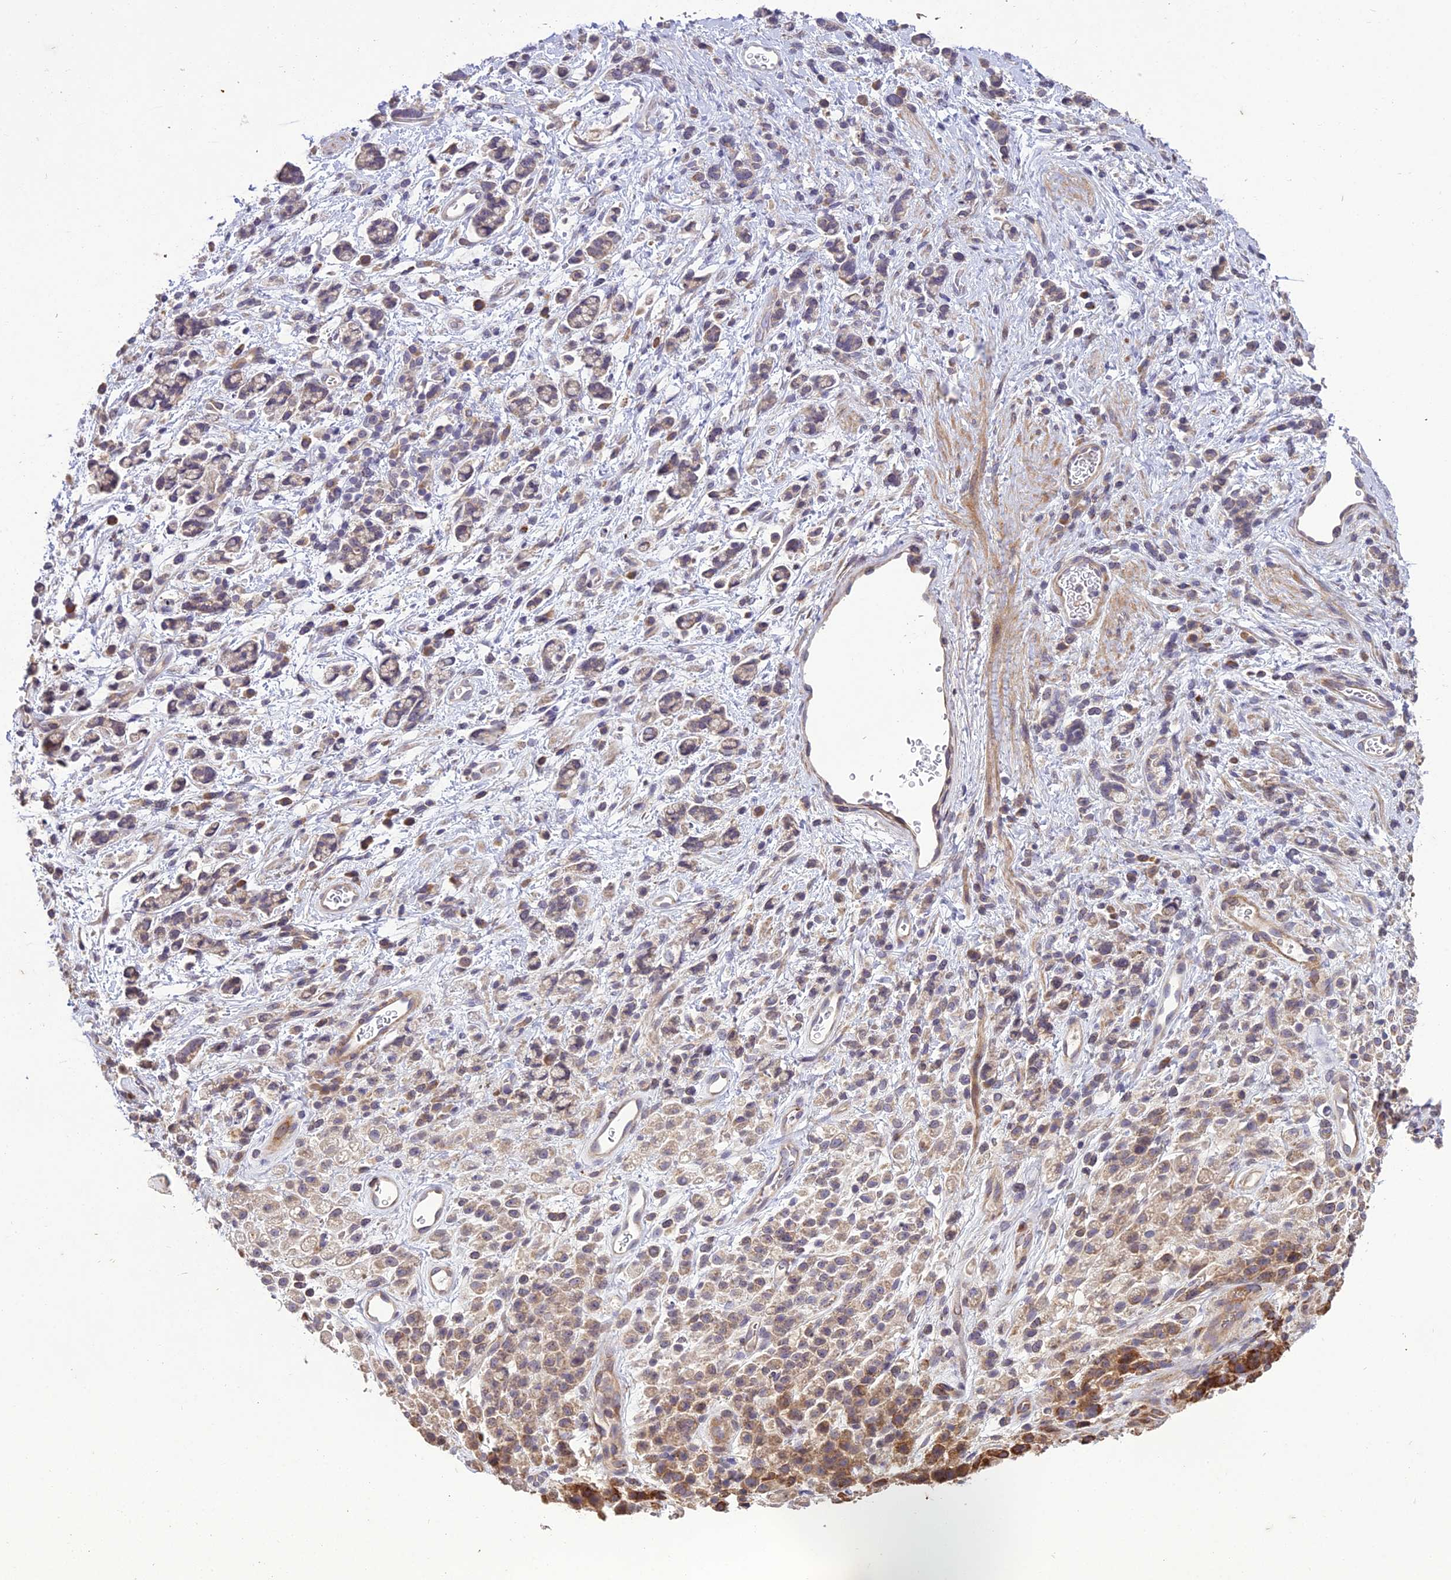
{"staining": {"intensity": "moderate", "quantity": "<25%", "location": "cytoplasmic/membranous"}, "tissue": "stomach cancer", "cell_type": "Tumor cells", "image_type": "cancer", "snomed": [{"axis": "morphology", "description": "Adenocarcinoma, NOS"}, {"axis": "topography", "description": "Stomach"}], "caption": "This histopathology image reveals stomach cancer stained with immunohistochemistry (IHC) to label a protein in brown. The cytoplasmic/membranous of tumor cells show moderate positivity for the protein. Nuclei are counter-stained blue.", "gene": "CENPL", "patient": {"sex": "female", "age": 60}}